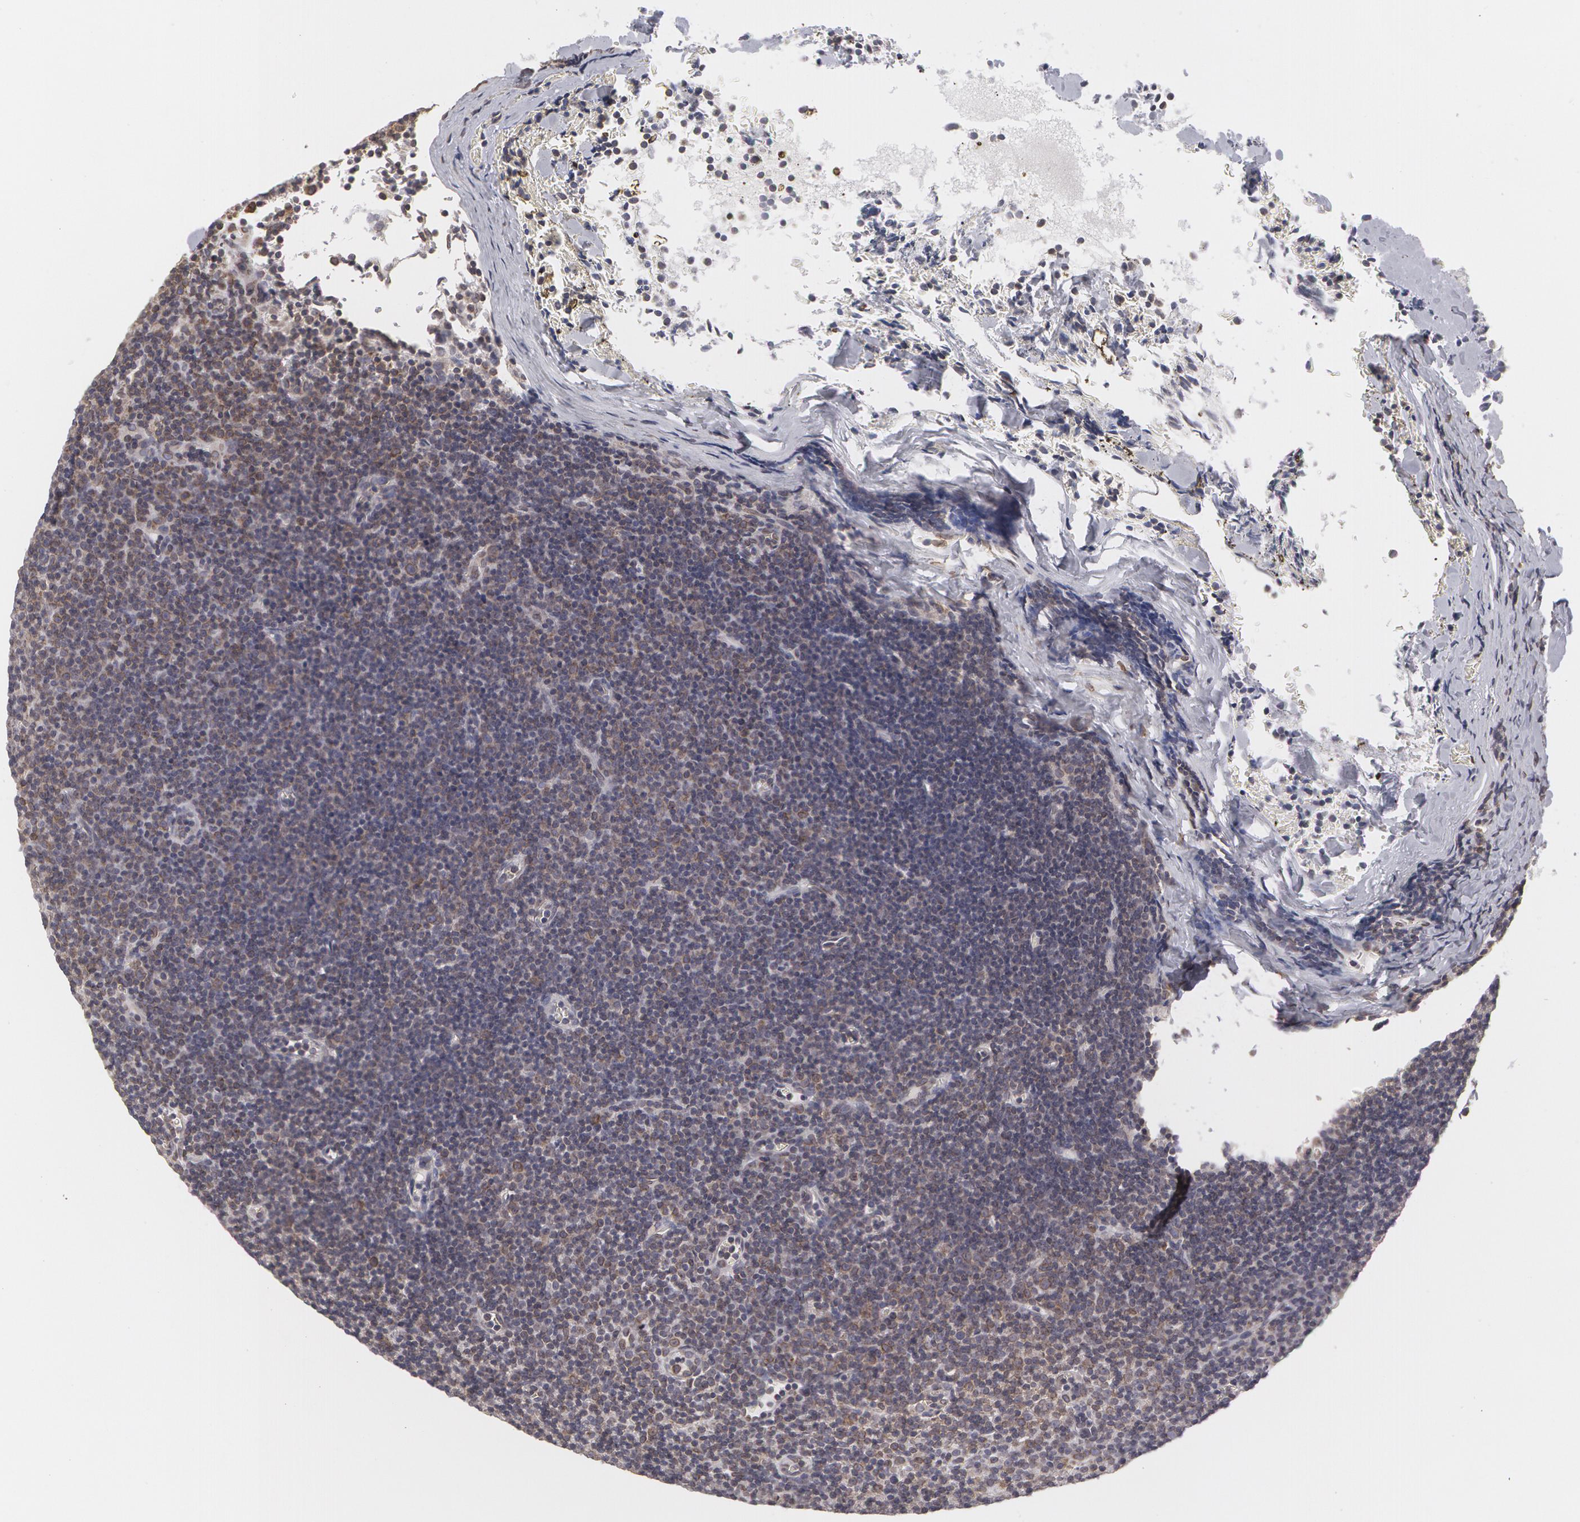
{"staining": {"intensity": "negative", "quantity": "none", "location": "none"}, "tissue": "lymphoma", "cell_type": "Tumor cells", "image_type": "cancer", "snomed": [{"axis": "morphology", "description": "Malignant lymphoma, non-Hodgkin's type, Low grade"}, {"axis": "topography", "description": "Lymph node"}], "caption": "Immunohistochemistry histopathology image of human lymphoma stained for a protein (brown), which displays no positivity in tumor cells.", "gene": "EMD", "patient": {"sex": "male", "age": 57}}